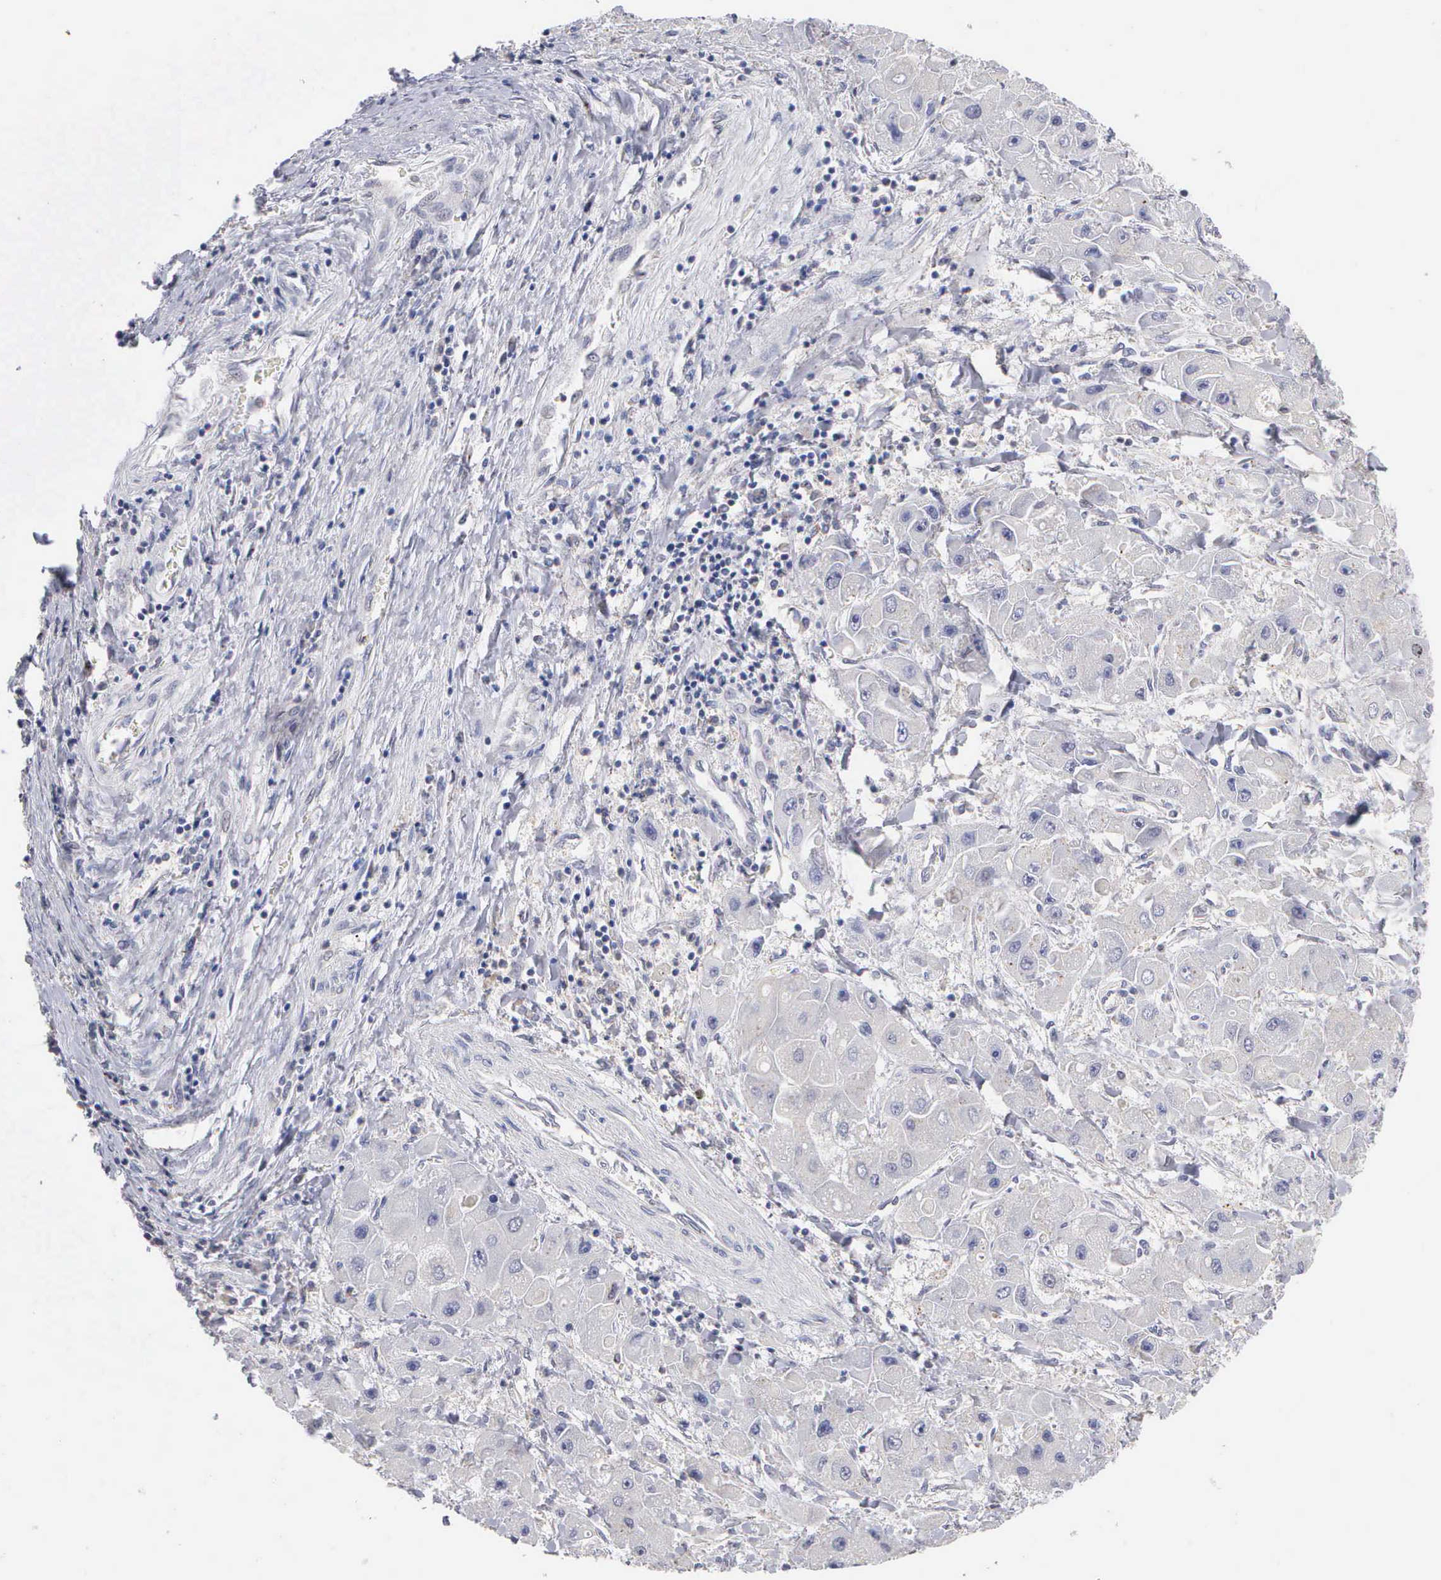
{"staining": {"intensity": "negative", "quantity": "none", "location": "none"}, "tissue": "liver cancer", "cell_type": "Tumor cells", "image_type": "cancer", "snomed": [{"axis": "morphology", "description": "Carcinoma, Hepatocellular, NOS"}, {"axis": "topography", "description": "Liver"}], "caption": "There is no significant staining in tumor cells of liver cancer. (DAB immunohistochemistry (IHC) with hematoxylin counter stain).", "gene": "KDM6A", "patient": {"sex": "male", "age": 24}}